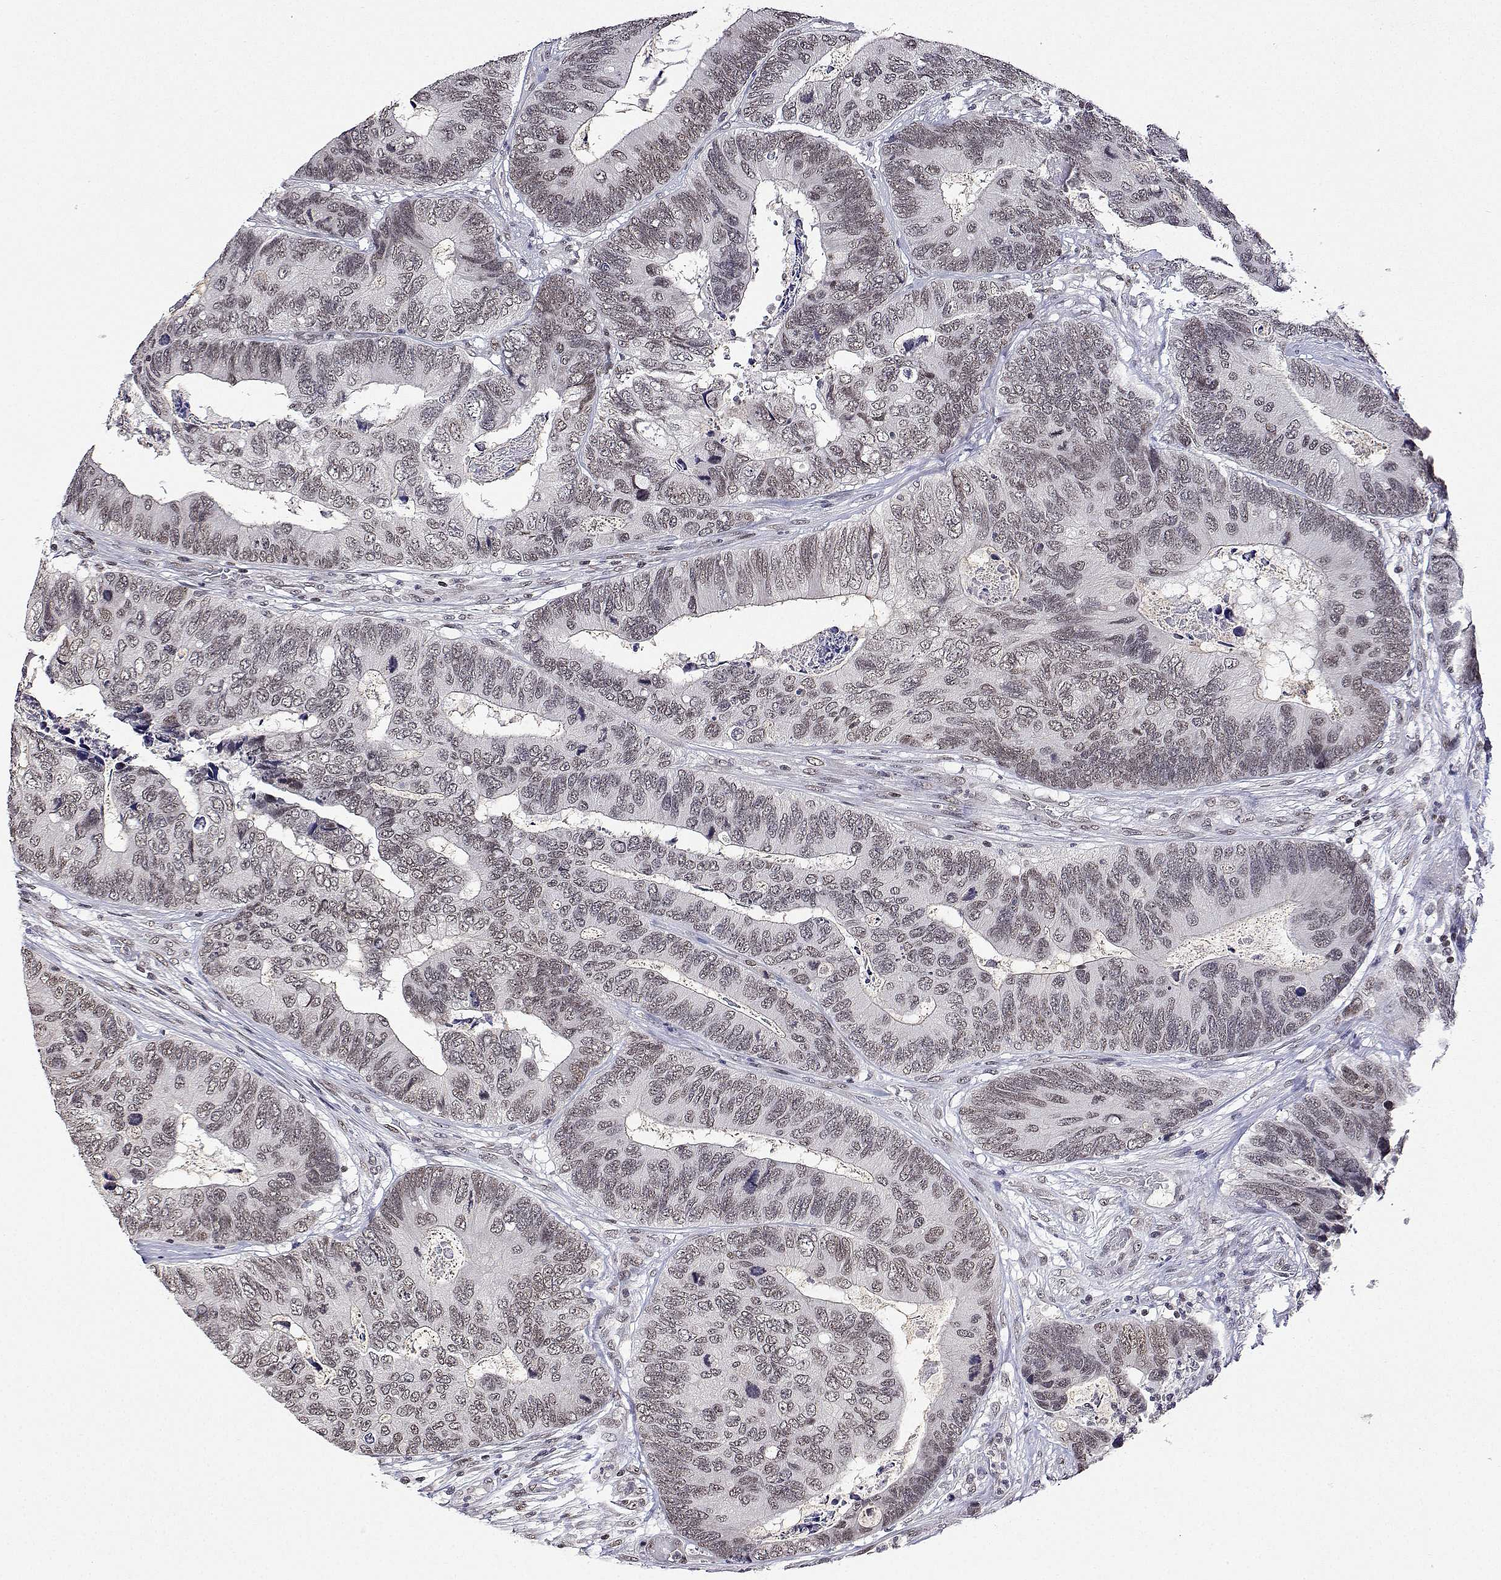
{"staining": {"intensity": "weak", "quantity": "25%-75%", "location": "nuclear"}, "tissue": "colorectal cancer", "cell_type": "Tumor cells", "image_type": "cancer", "snomed": [{"axis": "morphology", "description": "Adenocarcinoma, NOS"}, {"axis": "topography", "description": "Colon"}], "caption": "Tumor cells display low levels of weak nuclear expression in approximately 25%-75% of cells in colorectal cancer. (Brightfield microscopy of DAB IHC at high magnification).", "gene": "XPC", "patient": {"sex": "female", "age": 67}}